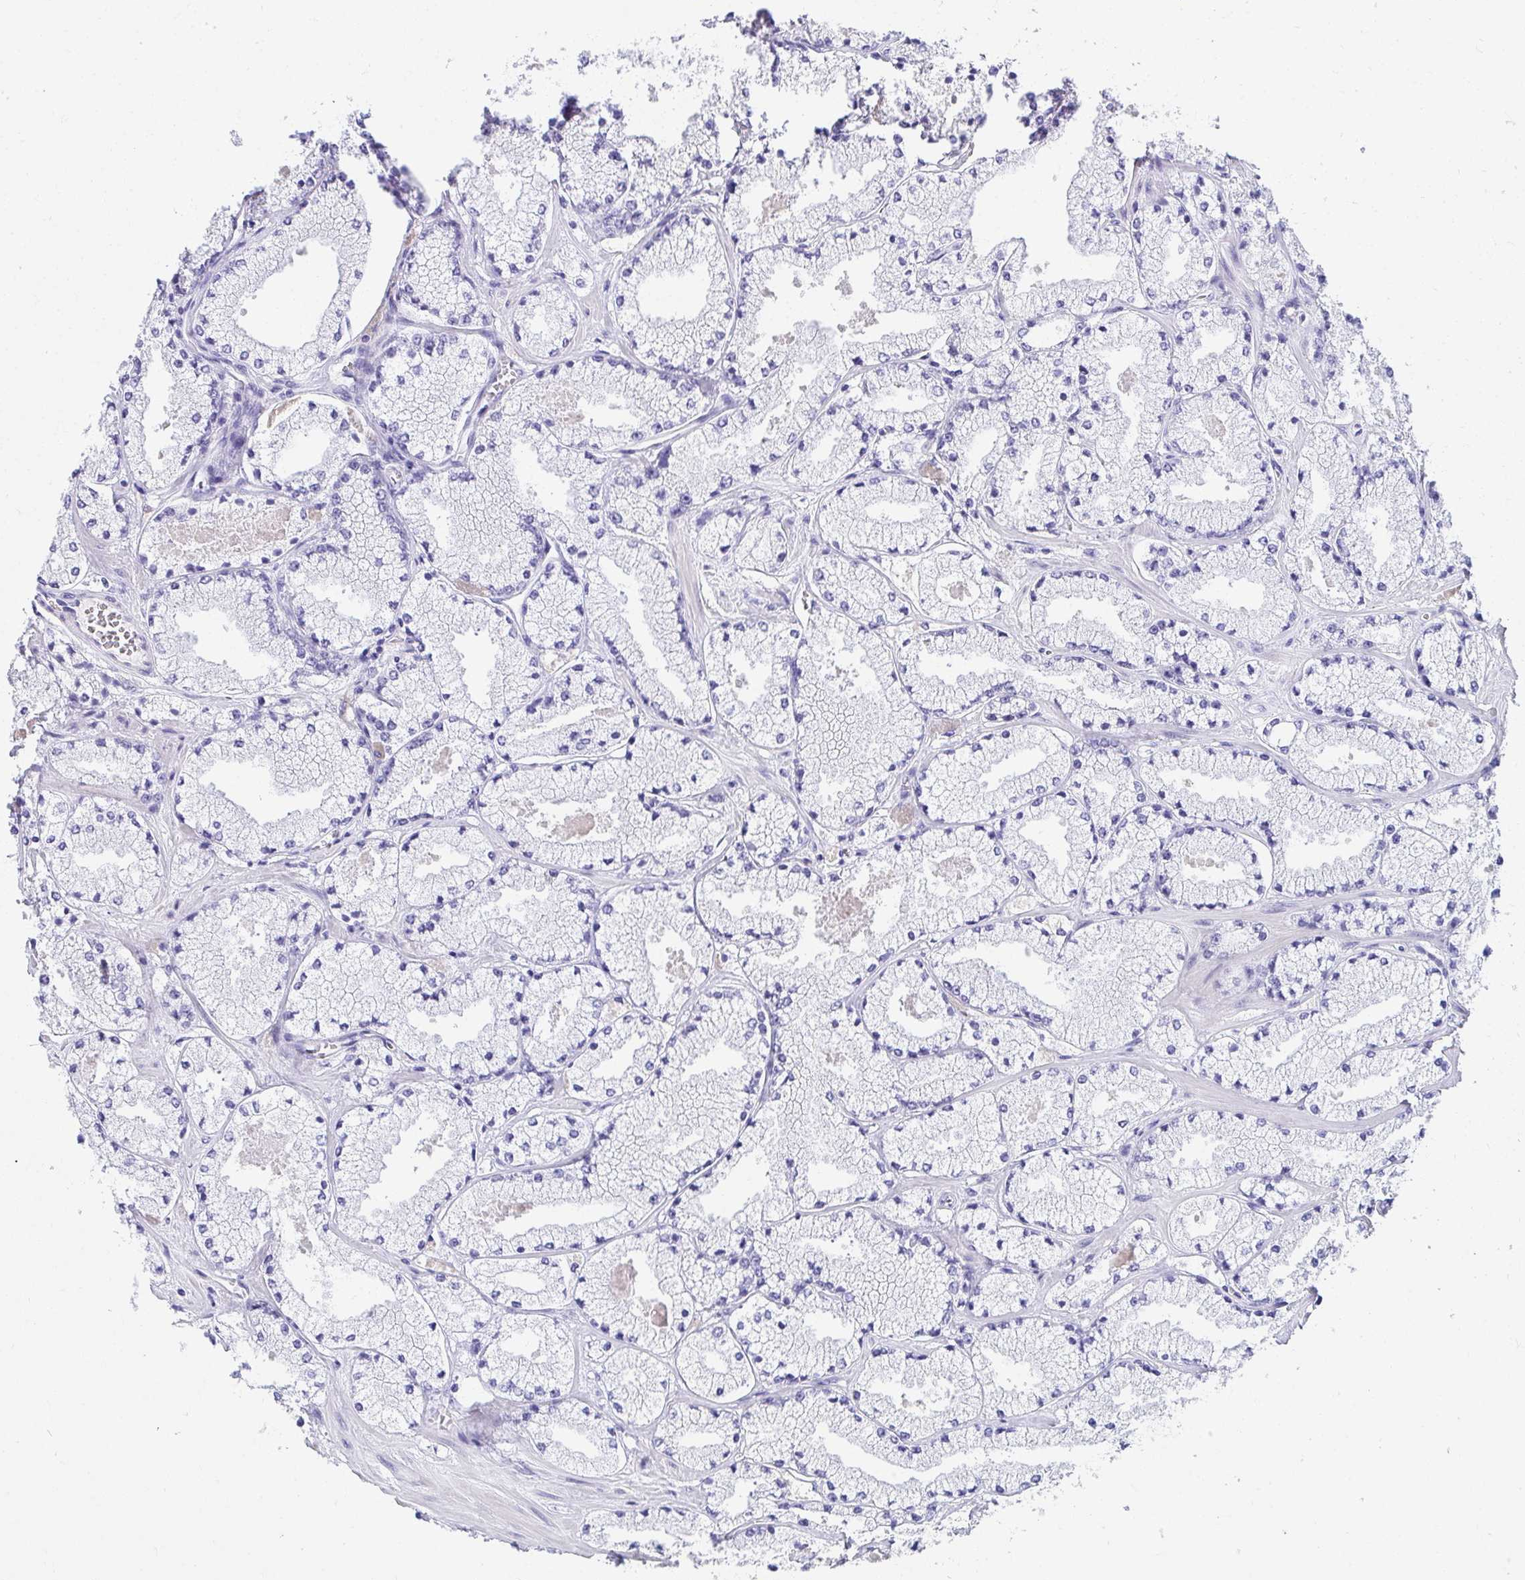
{"staining": {"intensity": "negative", "quantity": "none", "location": "none"}, "tissue": "prostate cancer", "cell_type": "Tumor cells", "image_type": "cancer", "snomed": [{"axis": "morphology", "description": "Adenocarcinoma, High grade"}, {"axis": "topography", "description": "Prostate"}], "caption": "This image is of prostate high-grade adenocarcinoma stained with immunohistochemistry to label a protein in brown with the nuclei are counter-stained blue. There is no positivity in tumor cells.", "gene": "SEC14L3", "patient": {"sex": "male", "age": 63}}